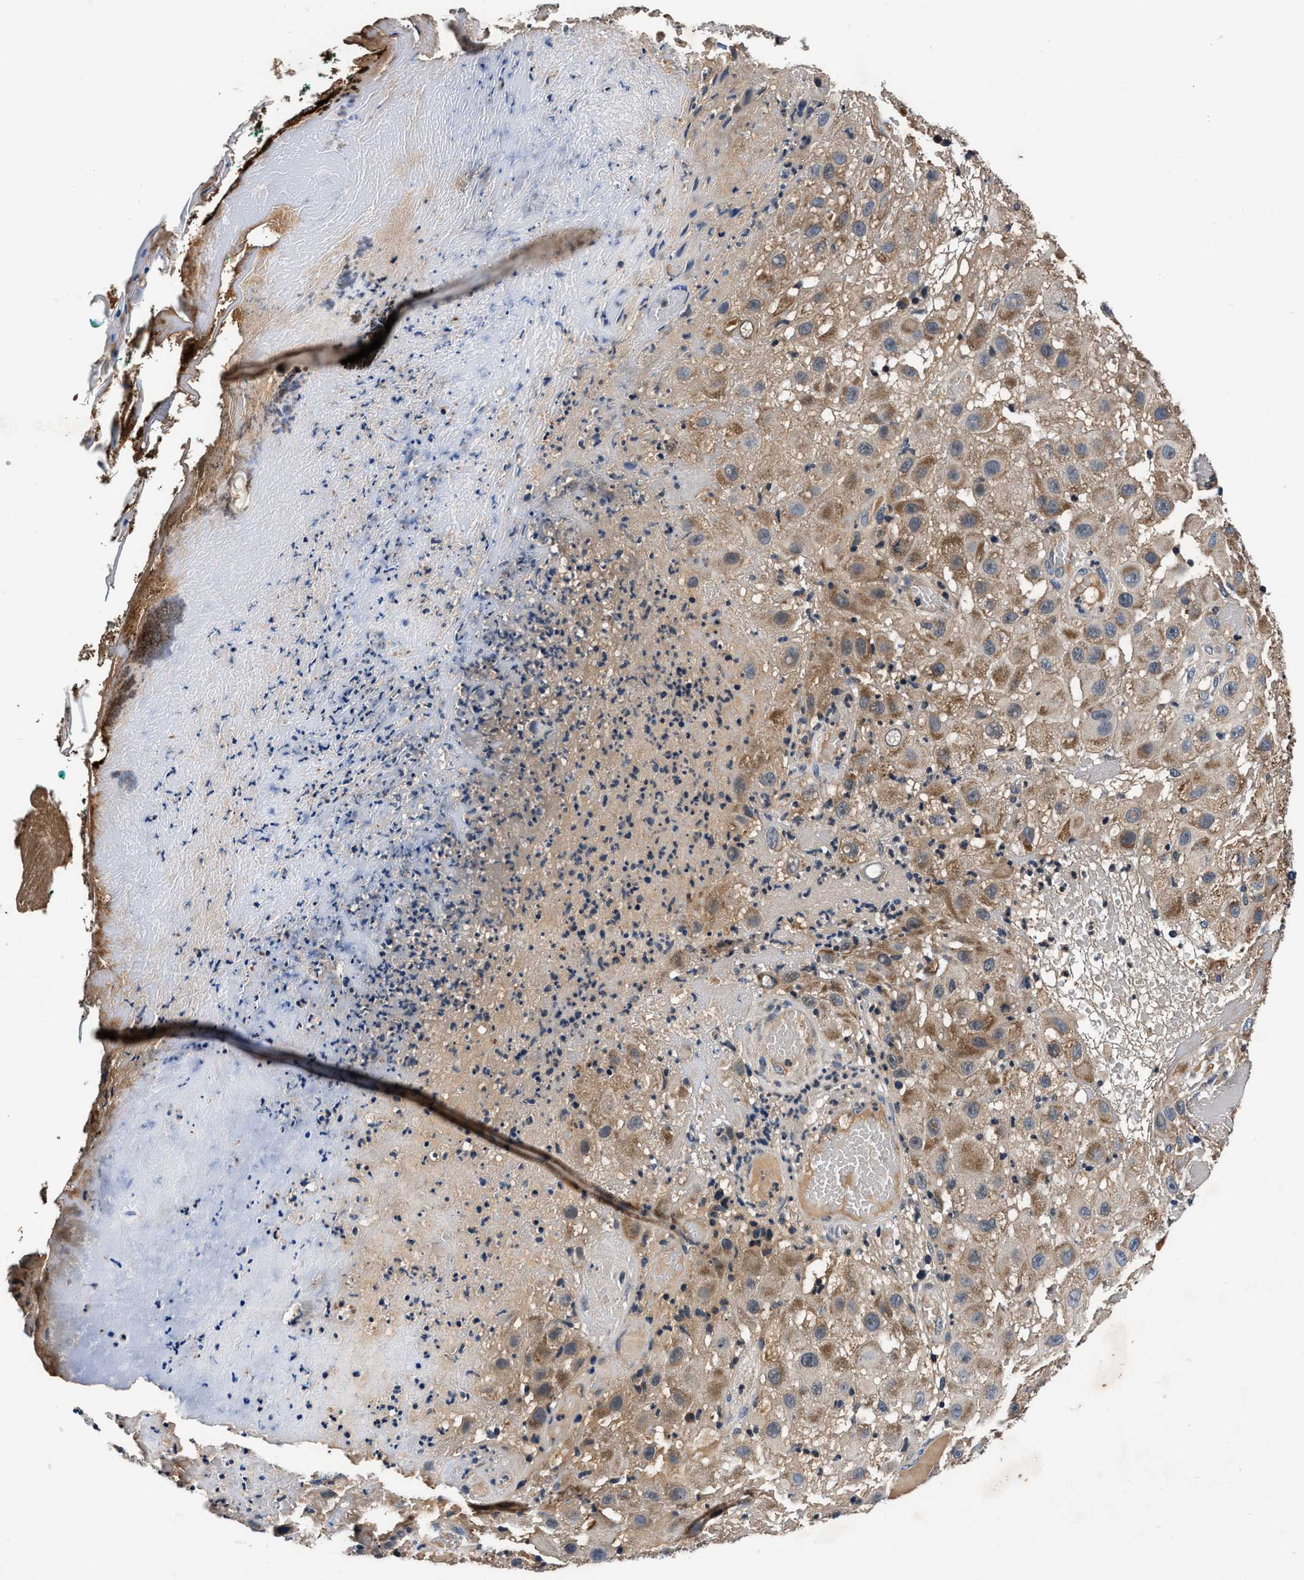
{"staining": {"intensity": "moderate", "quantity": ">75%", "location": "cytoplasmic/membranous"}, "tissue": "melanoma", "cell_type": "Tumor cells", "image_type": "cancer", "snomed": [{"axis": "morphology", "description": "Malignant melanoma, NOS"}, {"axis": "topography", "description": "Skin"}], "caption": "There is medium levels of moderate cytoplasmic/membranous positivity in tumor cells of melanoma, as demonstrated by immunohistochemical staining (brown color).", "gene": "IMMT", "patient": {"sex": "female", "age": 81}}